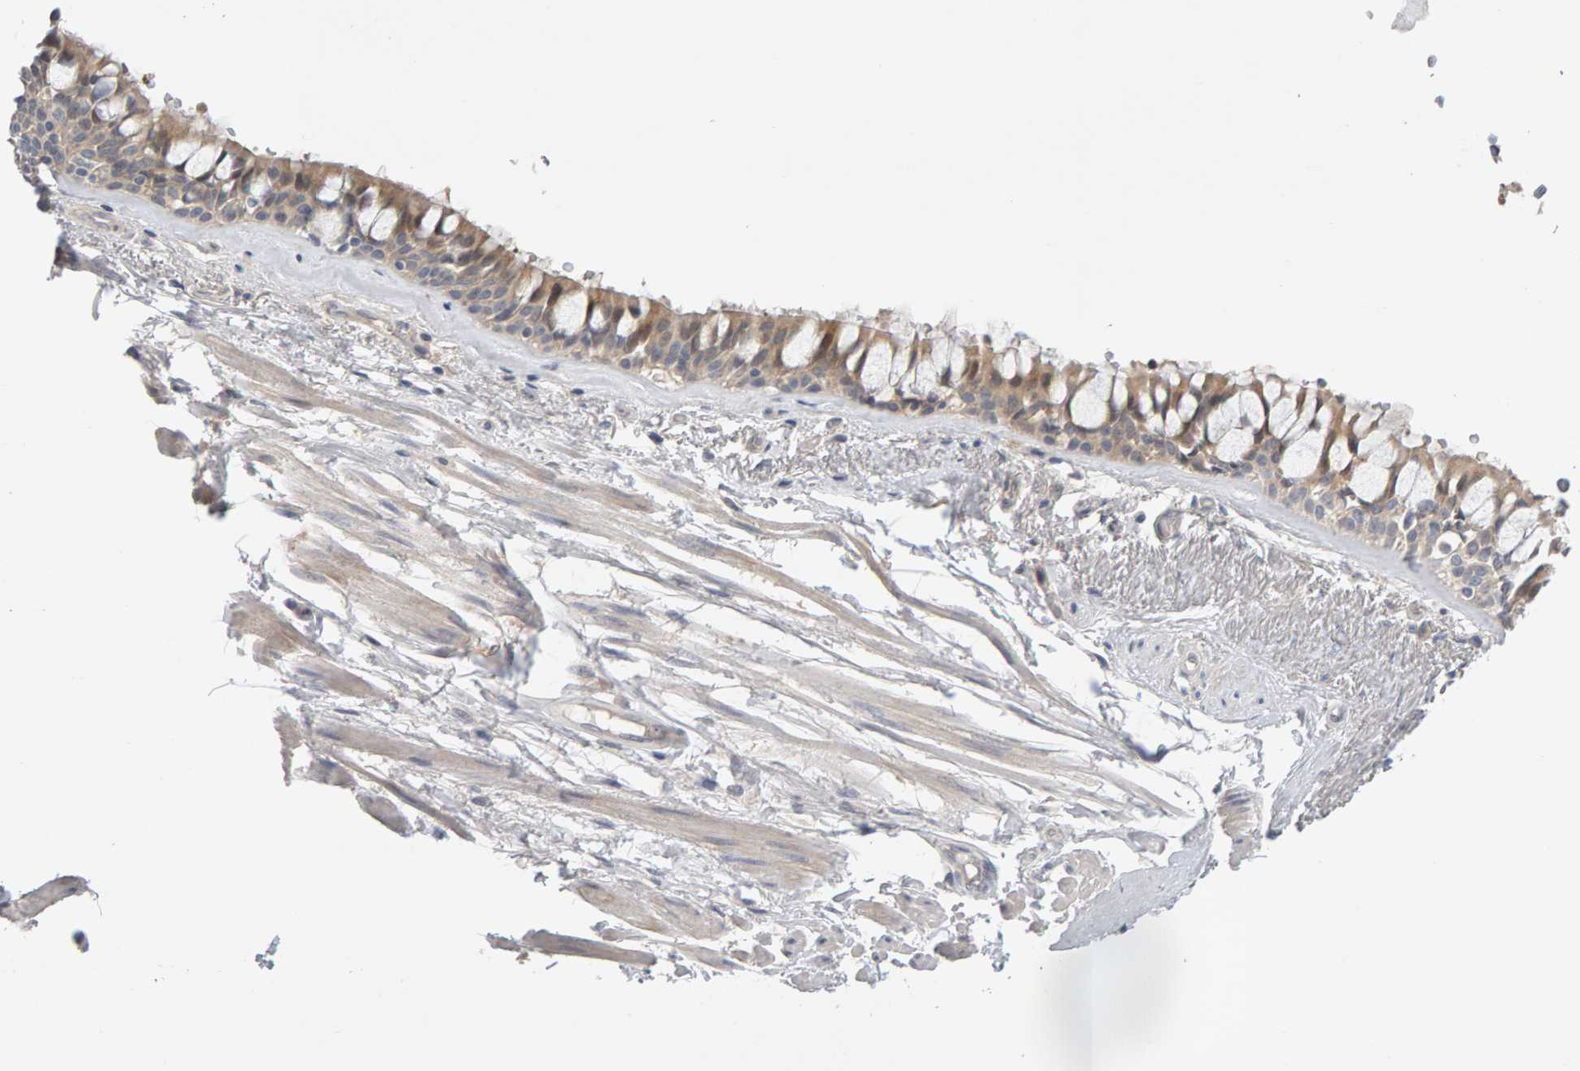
{"staining": {"intensity": "moderate", "quantity": ">75%", "location": "cytoplasmic/membranous"}, "tissue": "bronchus", "cell_type": "Respiratory epithelial cells", "image_type": "normal", "snomed": [{"axis": "morphology", "description": "Normal tissue, NOS"}, {"axis": "topography", "description": "Bronchus"}], "caption": "Immunohistochemistry (IHC) micrograph of unremarkable human bronchus stained for a protein (brown), which reveals medium levels of moderate cytoplasmic/membranous staining in about >75% of respiratory epithelial cells.", "gene": "GFUS", "patient": {"sex": "male", "age": 66}}